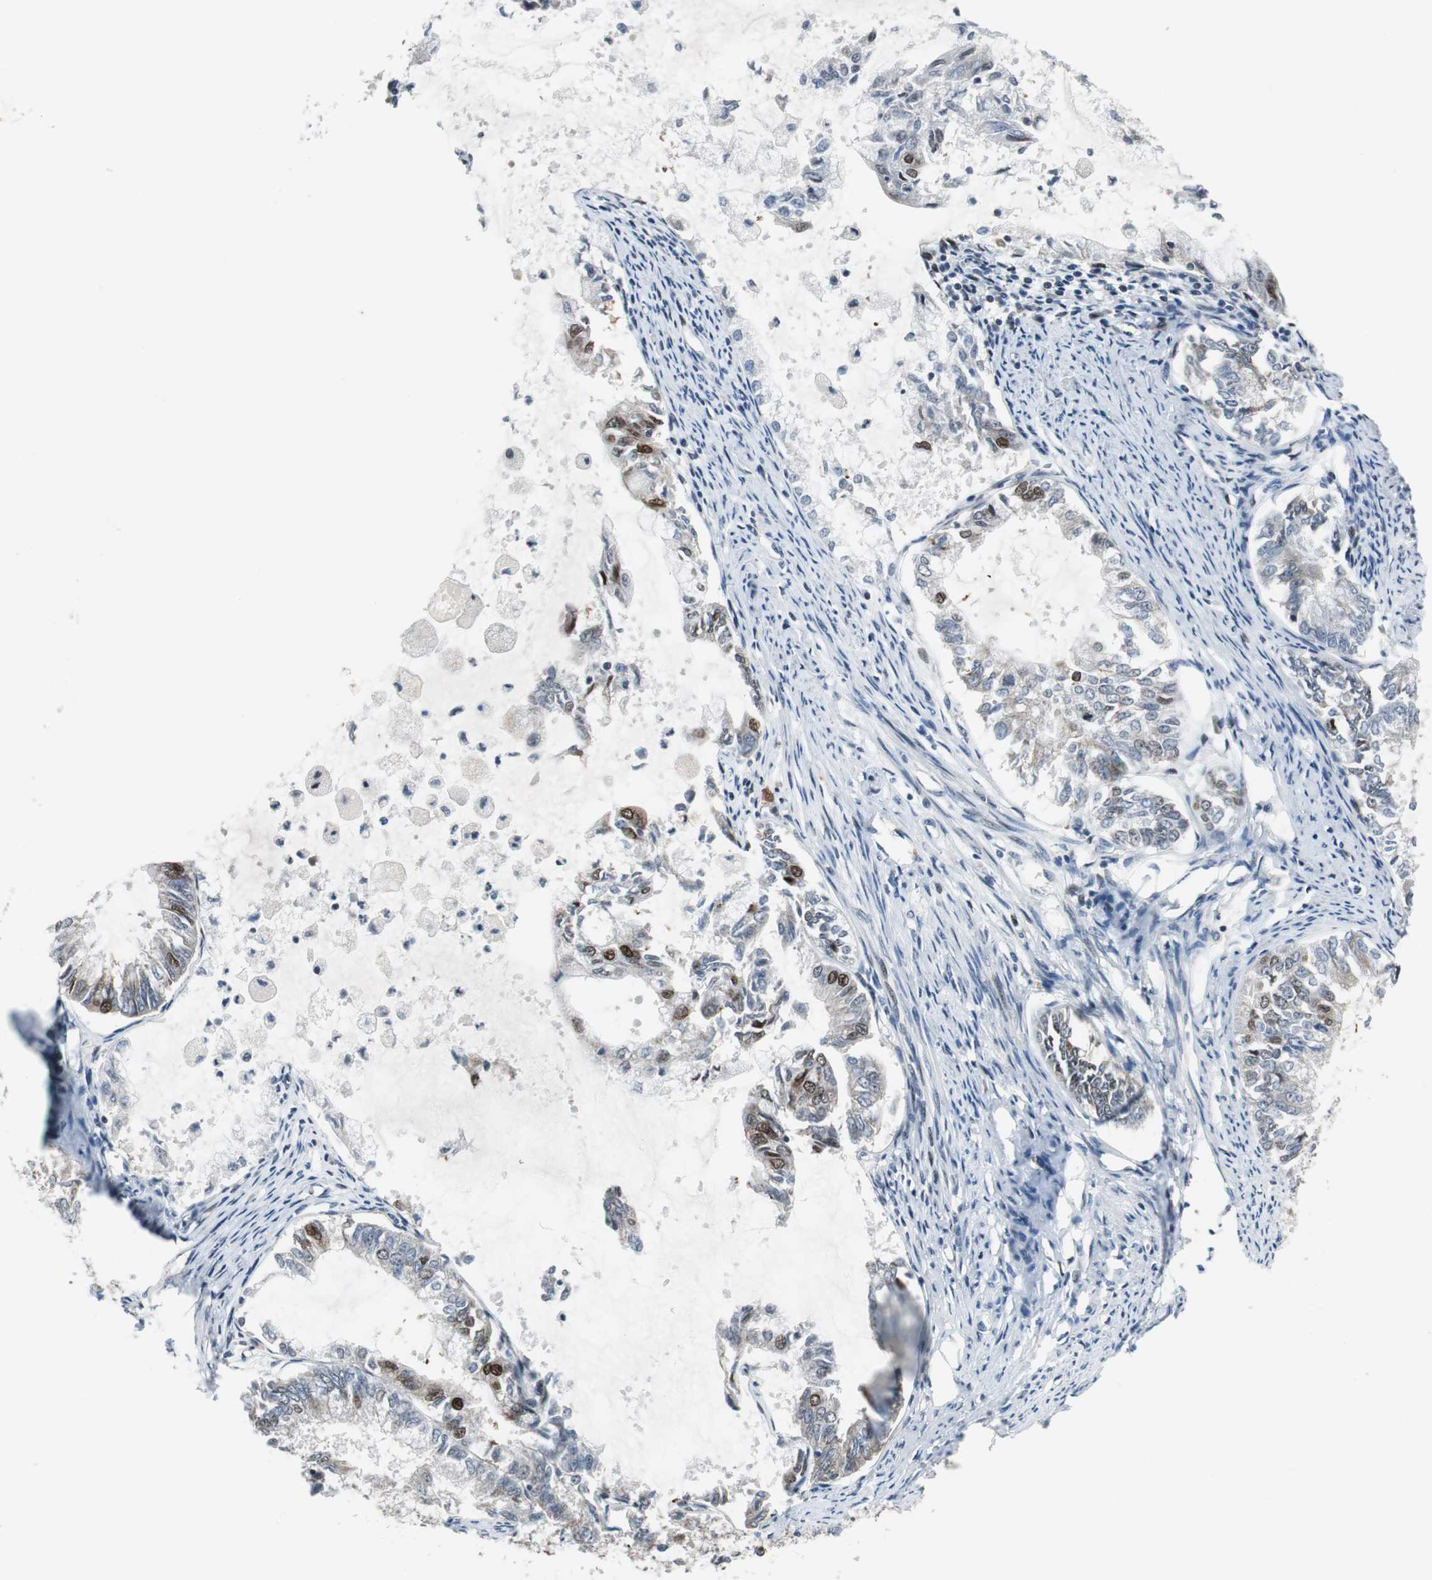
{"staining": {"intensity": "moderate", "quantity": "25%-75%", "location": "nuclear"}, "tissue": "endometrial cancer", "cell_type": "Tumor cells", "image_type": "cancer", "snomed": [{"axis": "morphology", "description": "Adenocarcinoma, NOS"}, {"axis": "topography", "description": "Endometrium"}], "caption": "Brown immunohistochemical staining in endometrial adenocarcinoma shows moderate nuclear staining in about 25%-75% of tumor cells. The staining was performed using DAB (3,3'-diaminobenzidine) to visualize the protein expression in brown, while the nuclei were stained in blue with hematoxylin (Magnification: 20x).", "gene": "AJUBA", "patient": {"sex": "female", "age": 86}}